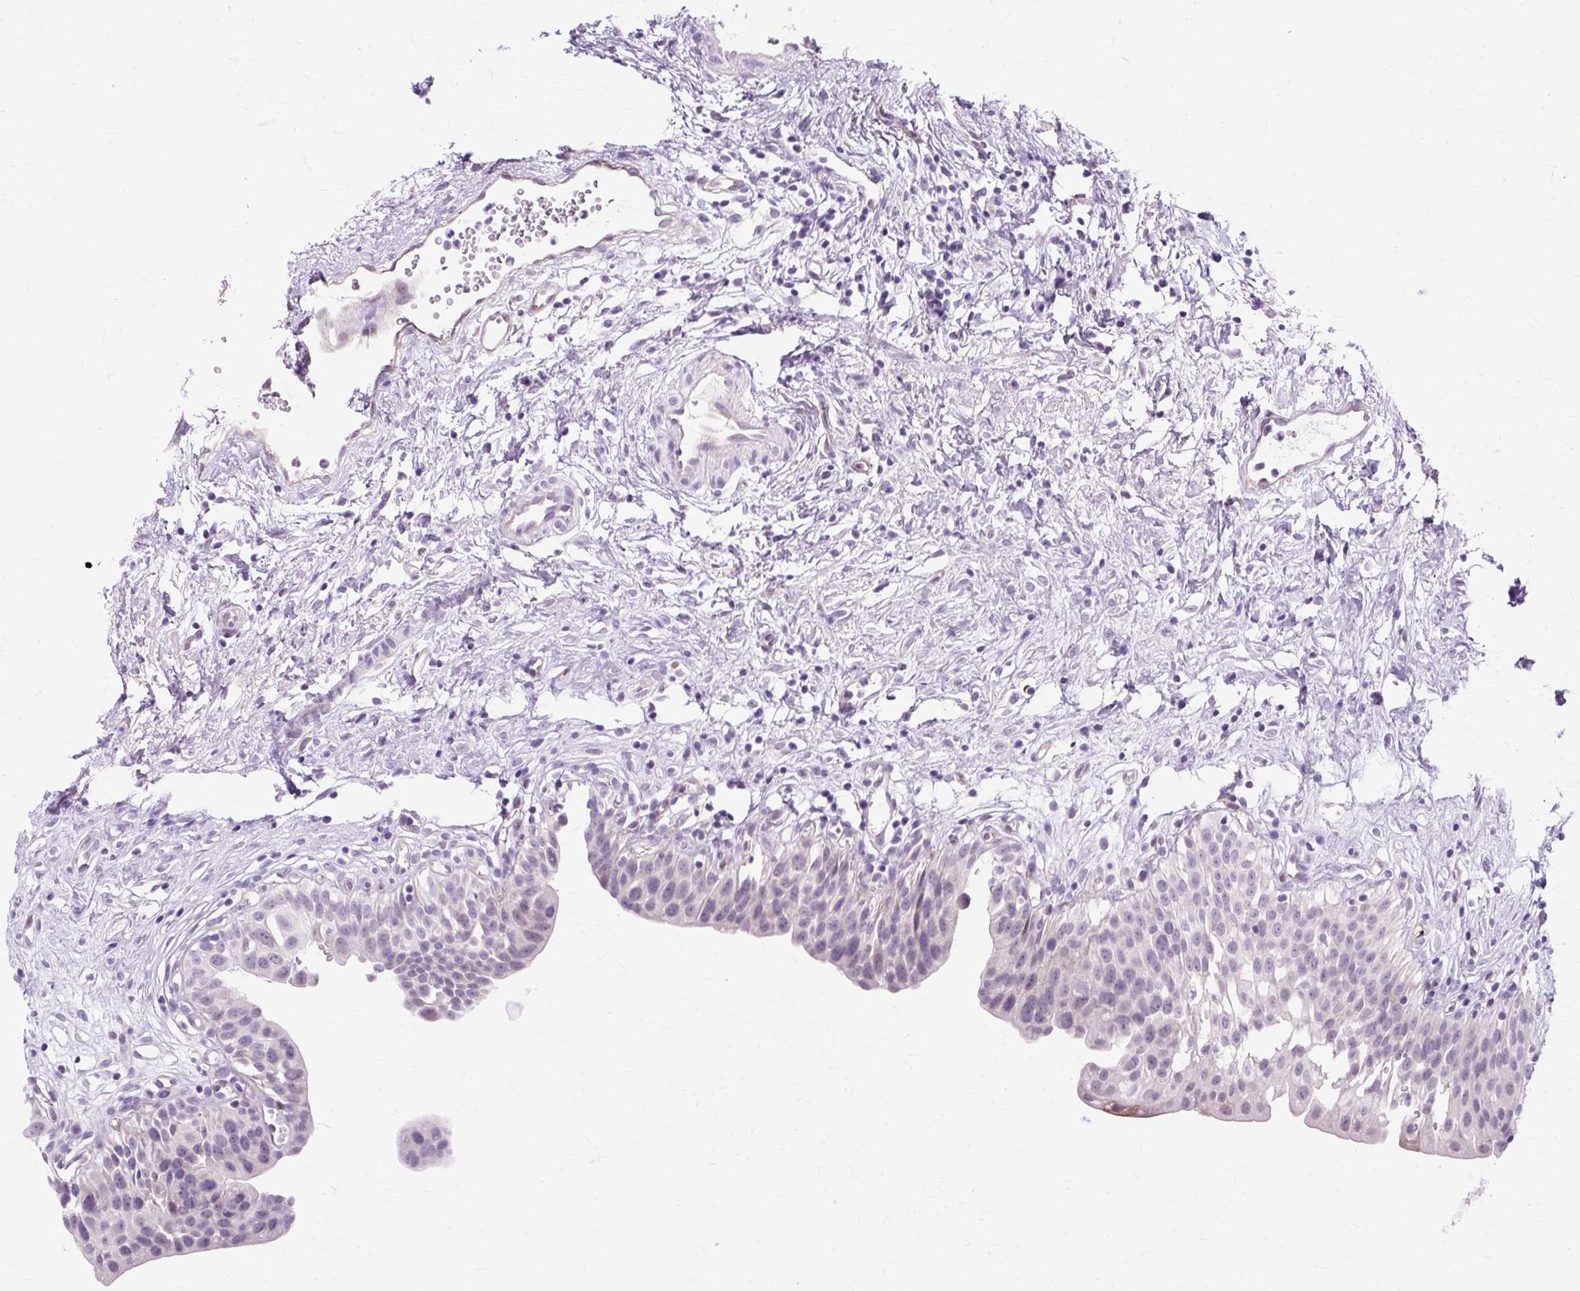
{"staining": {"intensity": "negative", "quantity": "none", "location": "none"}, "tissue": "urinary bladder", "cell_type": "Urothelial cells", "image_type": "normal", "snomed": [{"axis": "morphology", "description": "Normal tissue, NOS"}, {"axis": "topography", "description": "Urinary bladder"}], "caption": "Urinary bladder was stained to show a protein in brown. There is no significant expression in urothelial cells. (Brightfield microscopy of DAB (3,3'-diaminobenzidine) immunohistochemistry (IHC) at high magnification).", "gene": "ZNF35", "patient": {"sex": "male", "age": 51}}